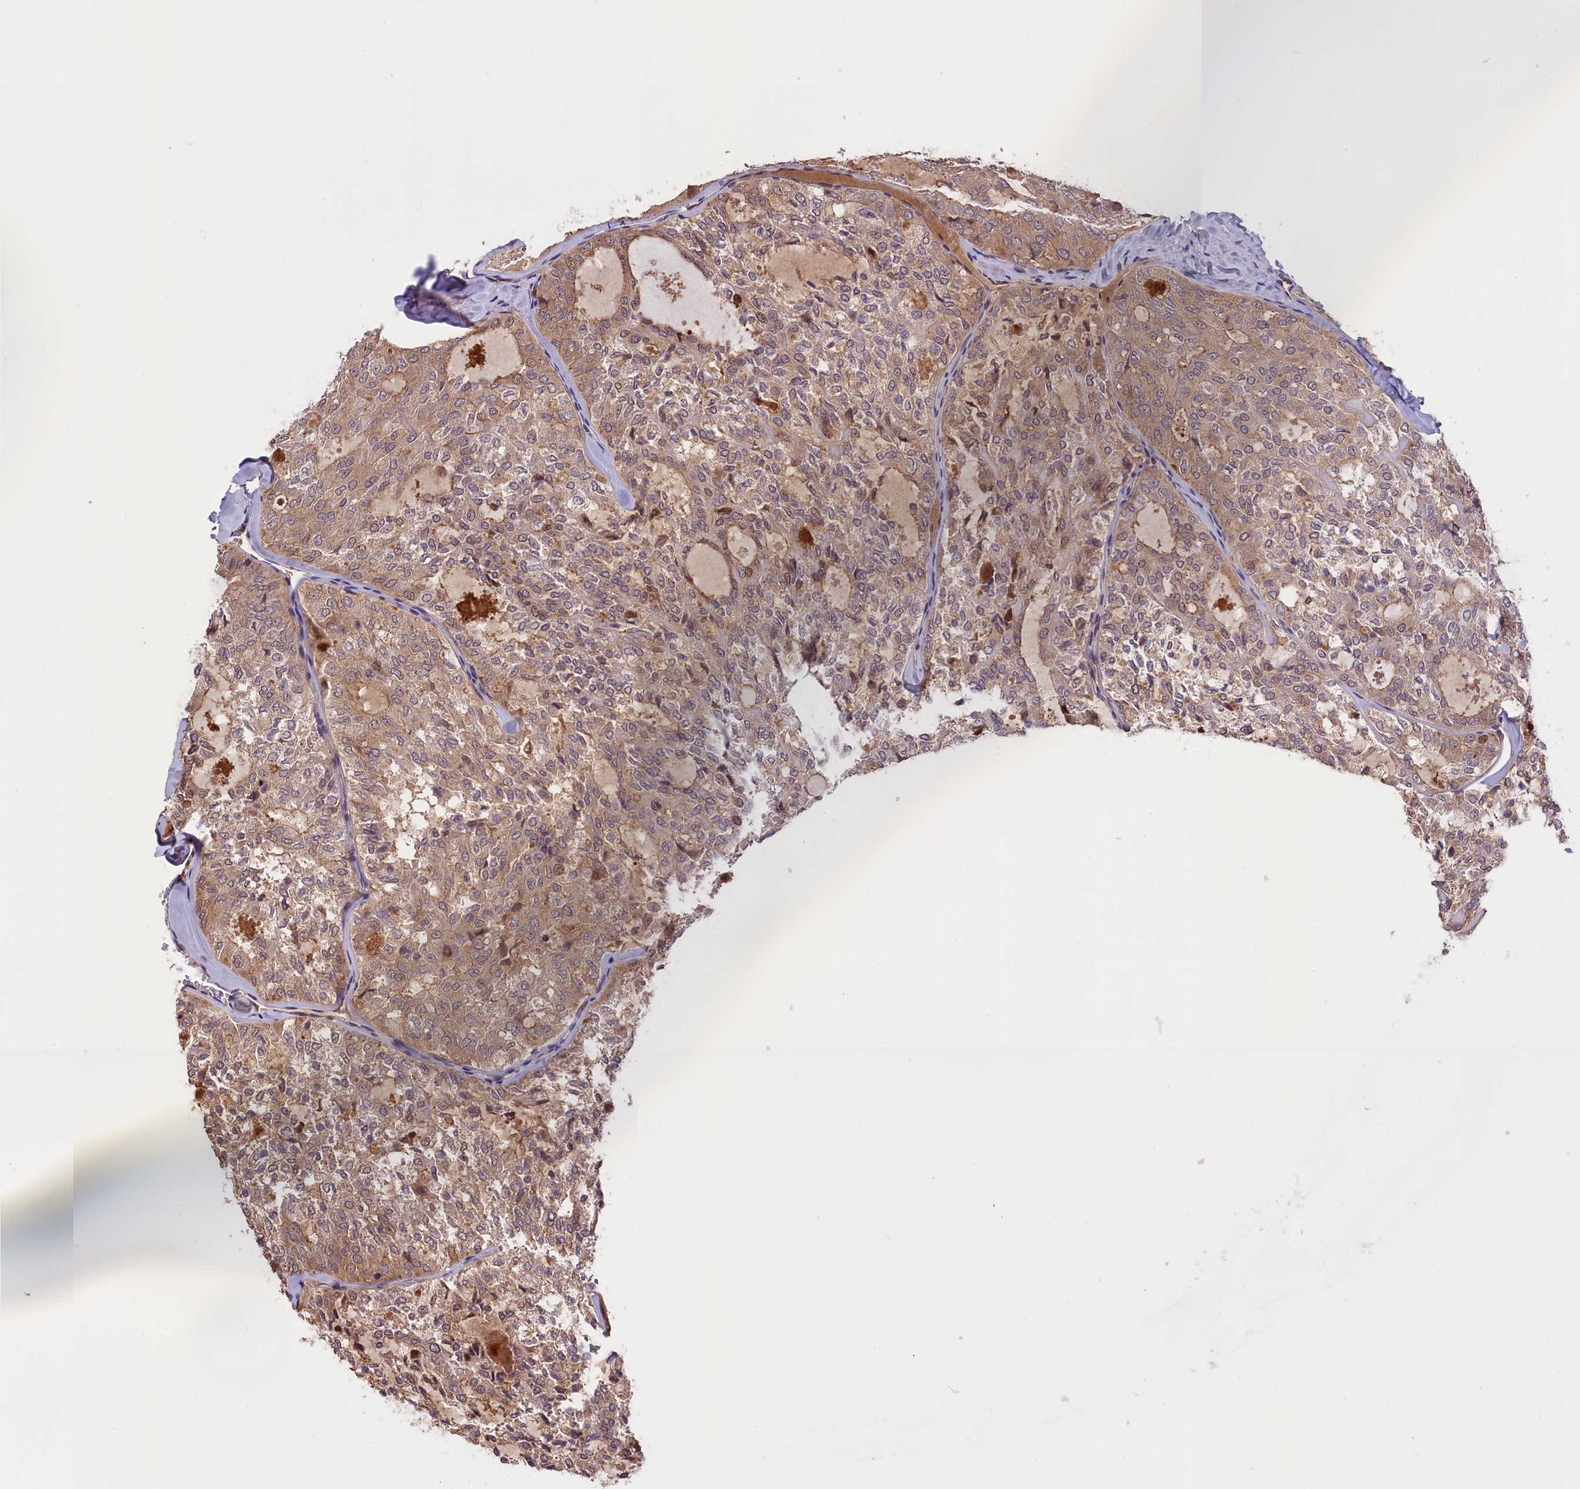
{"staining": {"intensity": "weak", "quantity": ">75%", "location": "cytoplasmic/membranous"}, "tissue": "thyroid cancer", "cell_type": "Tumor cells", "image_type": "cancer", "snomed": [{"axis": "morphology", "description": "Follicular adenoma carcinoma, NOS"}, {"axis": "topography", "description": "Thyroid gland"}], "caption": "Brown immunohistochemical staining in follicular adenoma carcinoma (thyroid) exhibits weak cytoplasmic/membranous staining in about >75% of tumor cells.", "gene": "SETD6", "patient": {"sex": "male", "age": 75}}